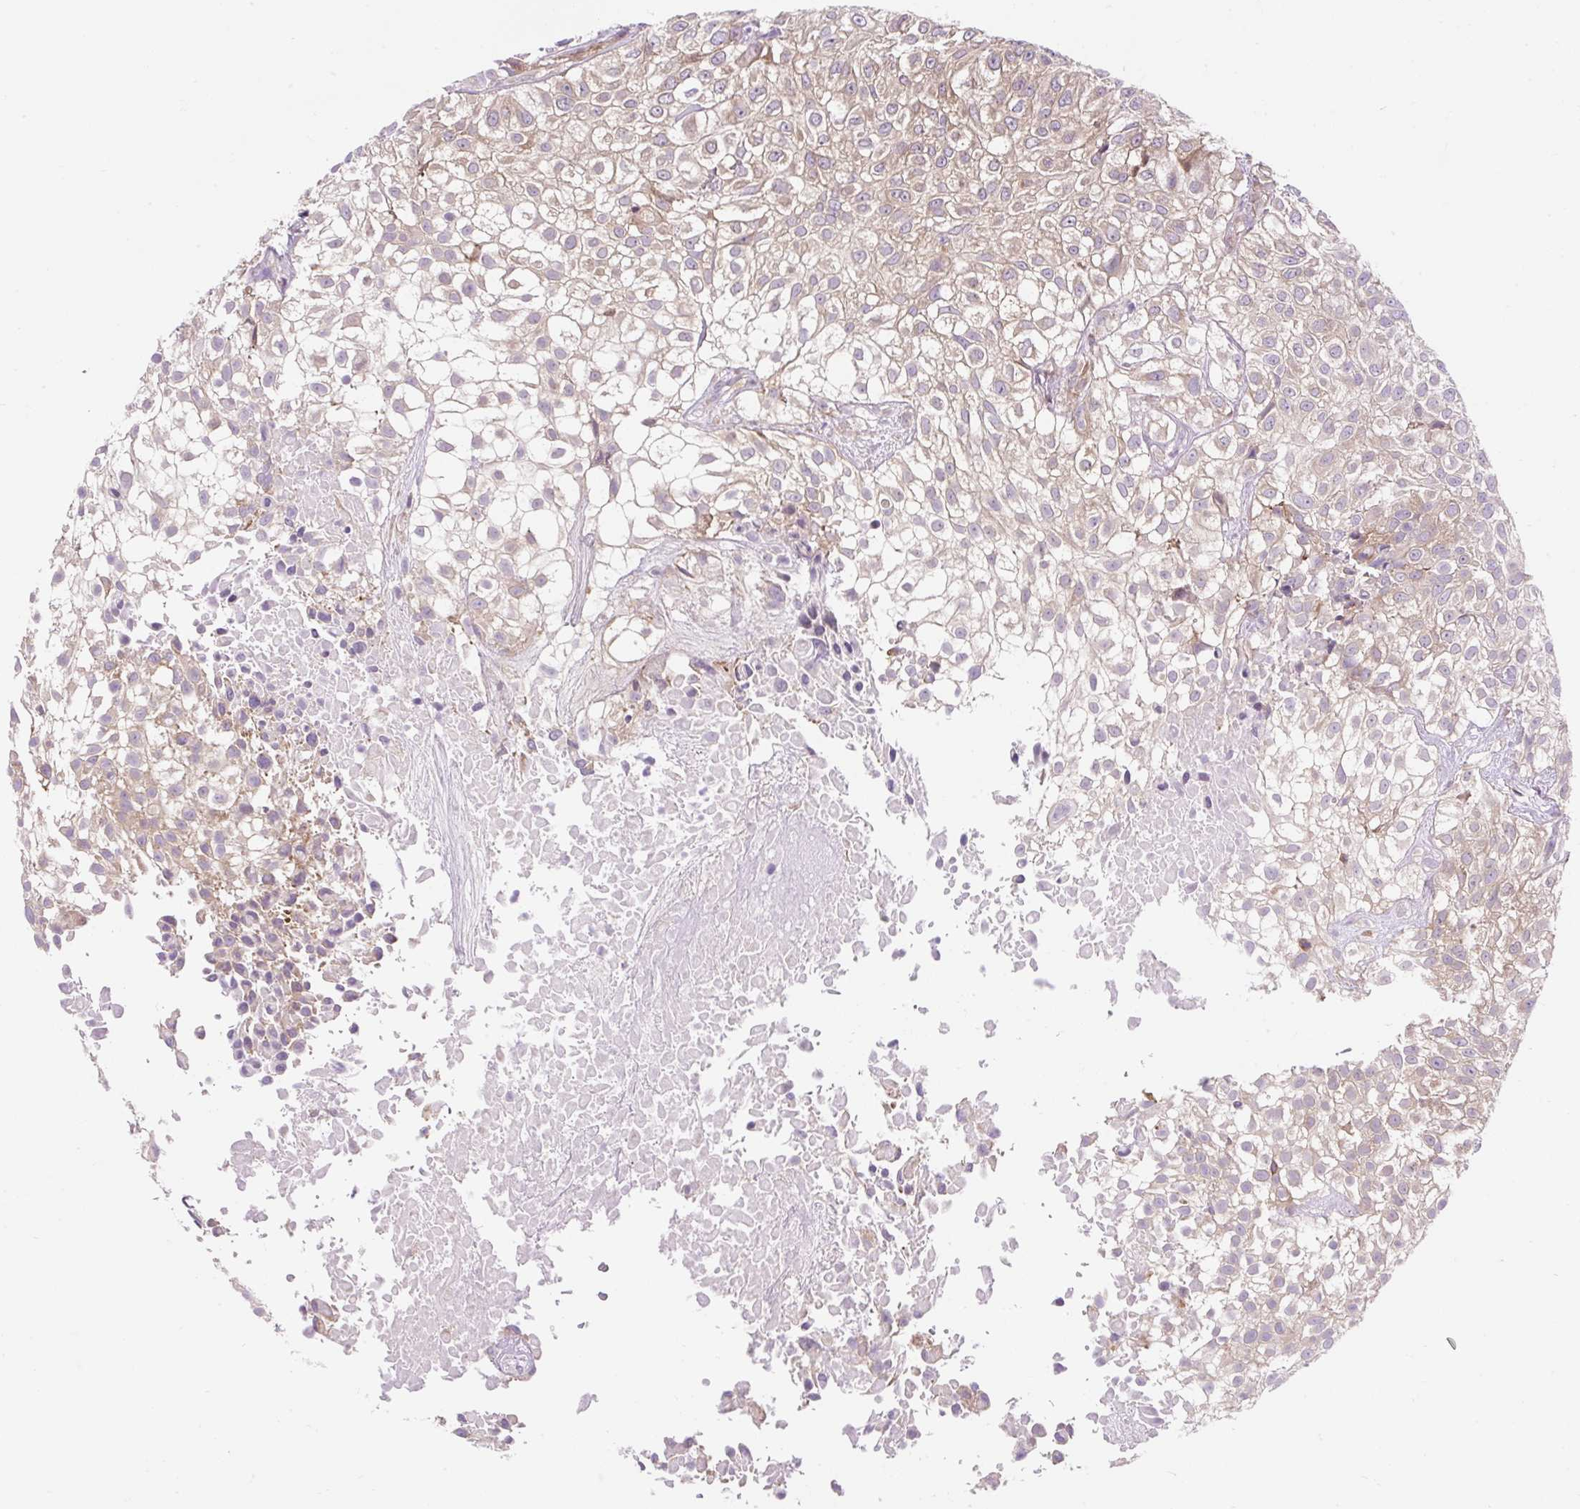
{"staining": {"intensity": "weak", "quantity": "25%-75%", "location": "cytoplasmic/membranous"}, "tissue": "urothelial cancer", "cell_type": "Tumor cells", "image_type": "cancer", "snomed": [{"axis": "morphology", "description": "Urothelial carcinoma, High grade"}, {"axis": "topography", "description": "Urinary bladder"}], "caption": "Immunohistochemistry (IHC) (DAB (3,3'-diaminobenzidine)) staining of human urothelial cancer demonstrates weak cytoplasmic/membranous protein expression in about 25%-75% of tumor cells. (IHC, brightfield microscopy, high magnification).", "gene": "GPR45", "patient": {"sex": "male", "age": 56}}